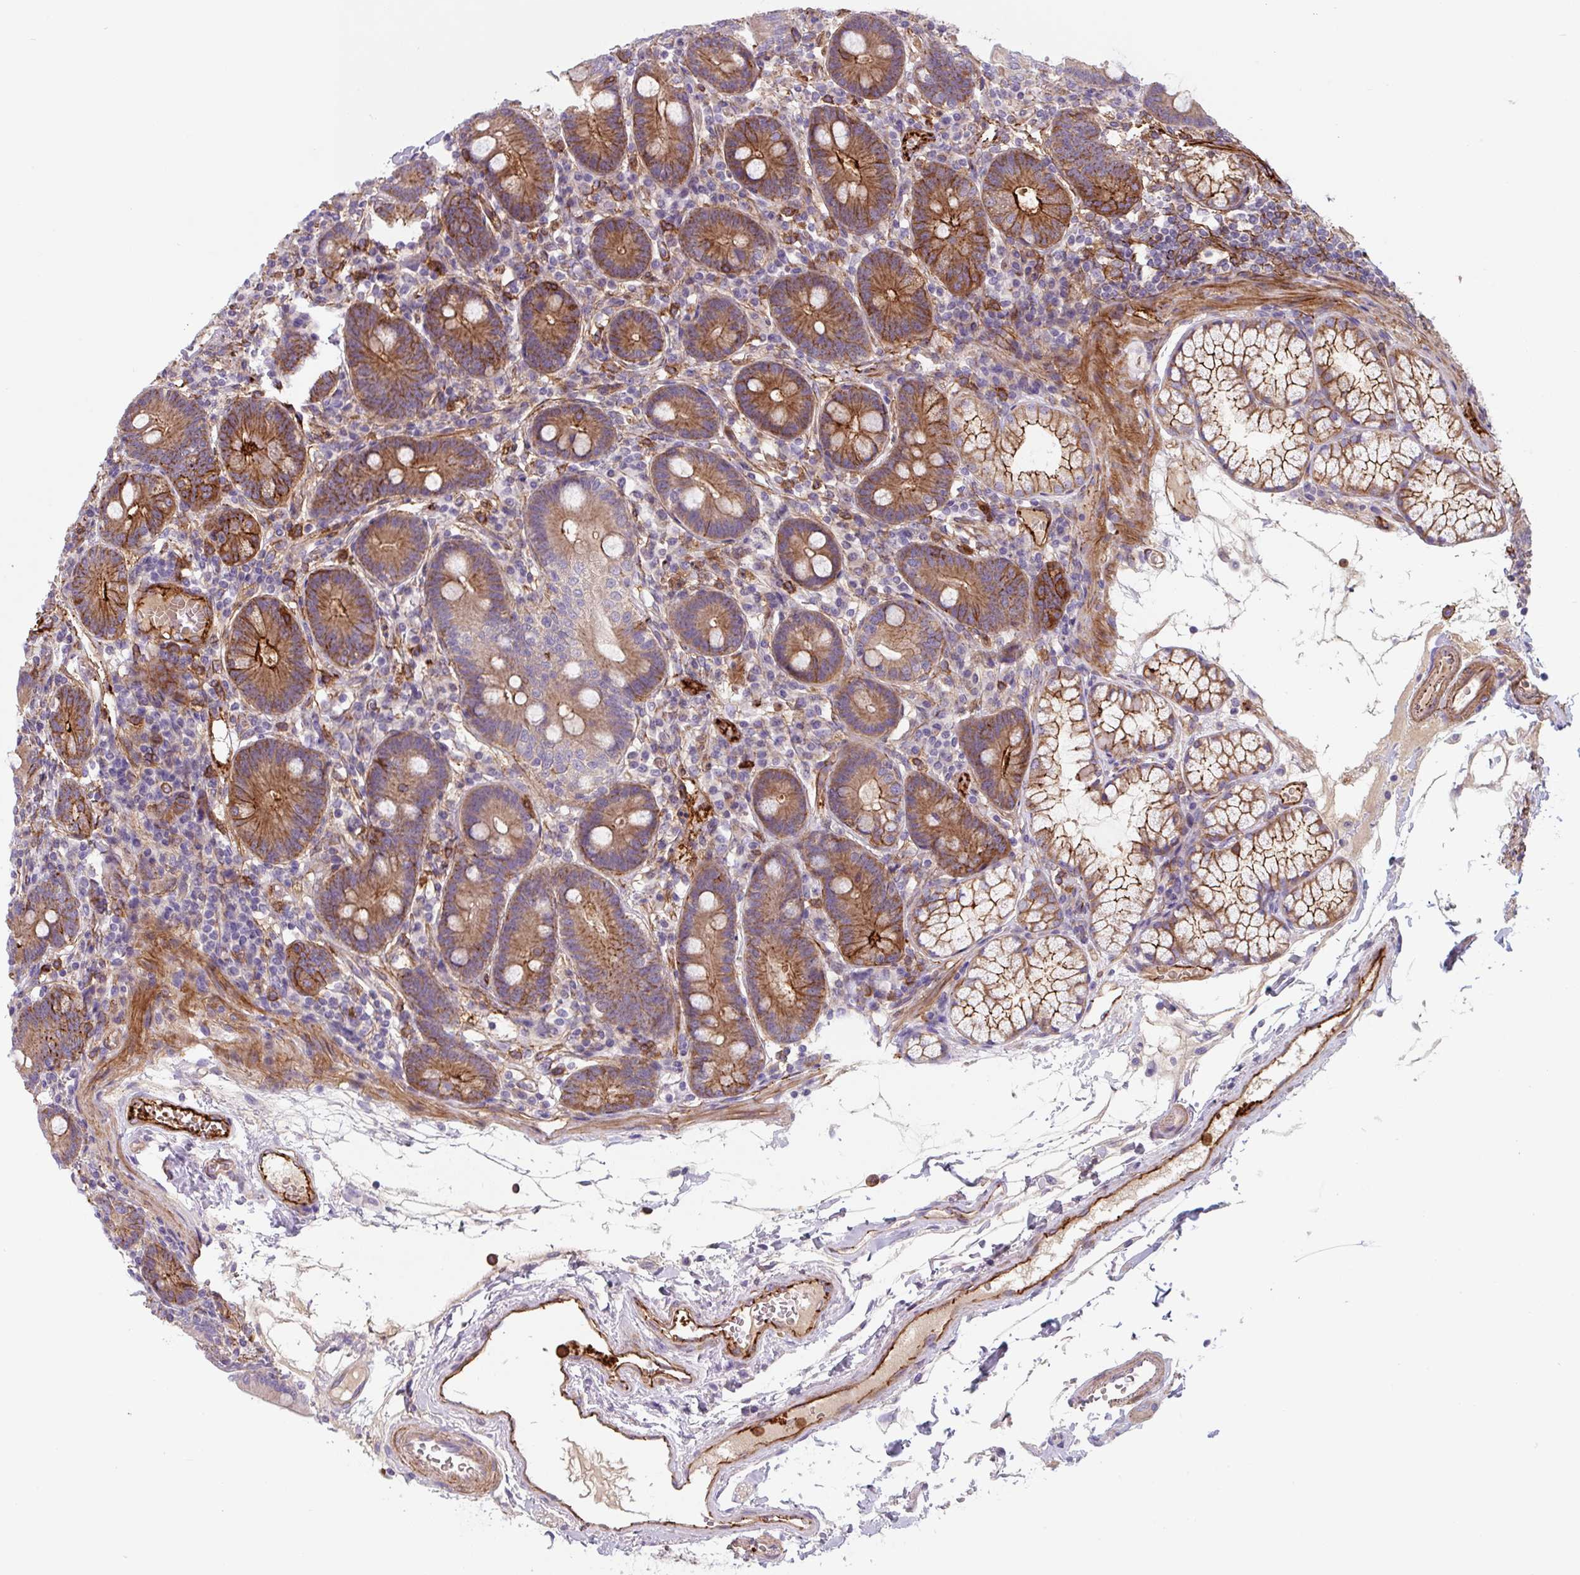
{"staining": {"intensity": "moderate", "quantity": ">75%", "location": "cytoplasmic/membranous"}, "tissue": "duodenum", "cell_type": "Glandular cells", "image_type": "normal", "snomed": [{"axis": "morphology", "description": "Normal tissue, NOS"}, {"axis": "topography", "description": "Duodenum"}], "caption": "Immunohistochemical staining of benign human duodenum demonstrates moderate cytoplasmic/membranous protein staining in approximately >75% of glandular cells. (brown staining indicates protein expression, while blue staining denotes nuclei).", "gene": "DHFR2", "patient": {"sex": "female", "age": 67}}